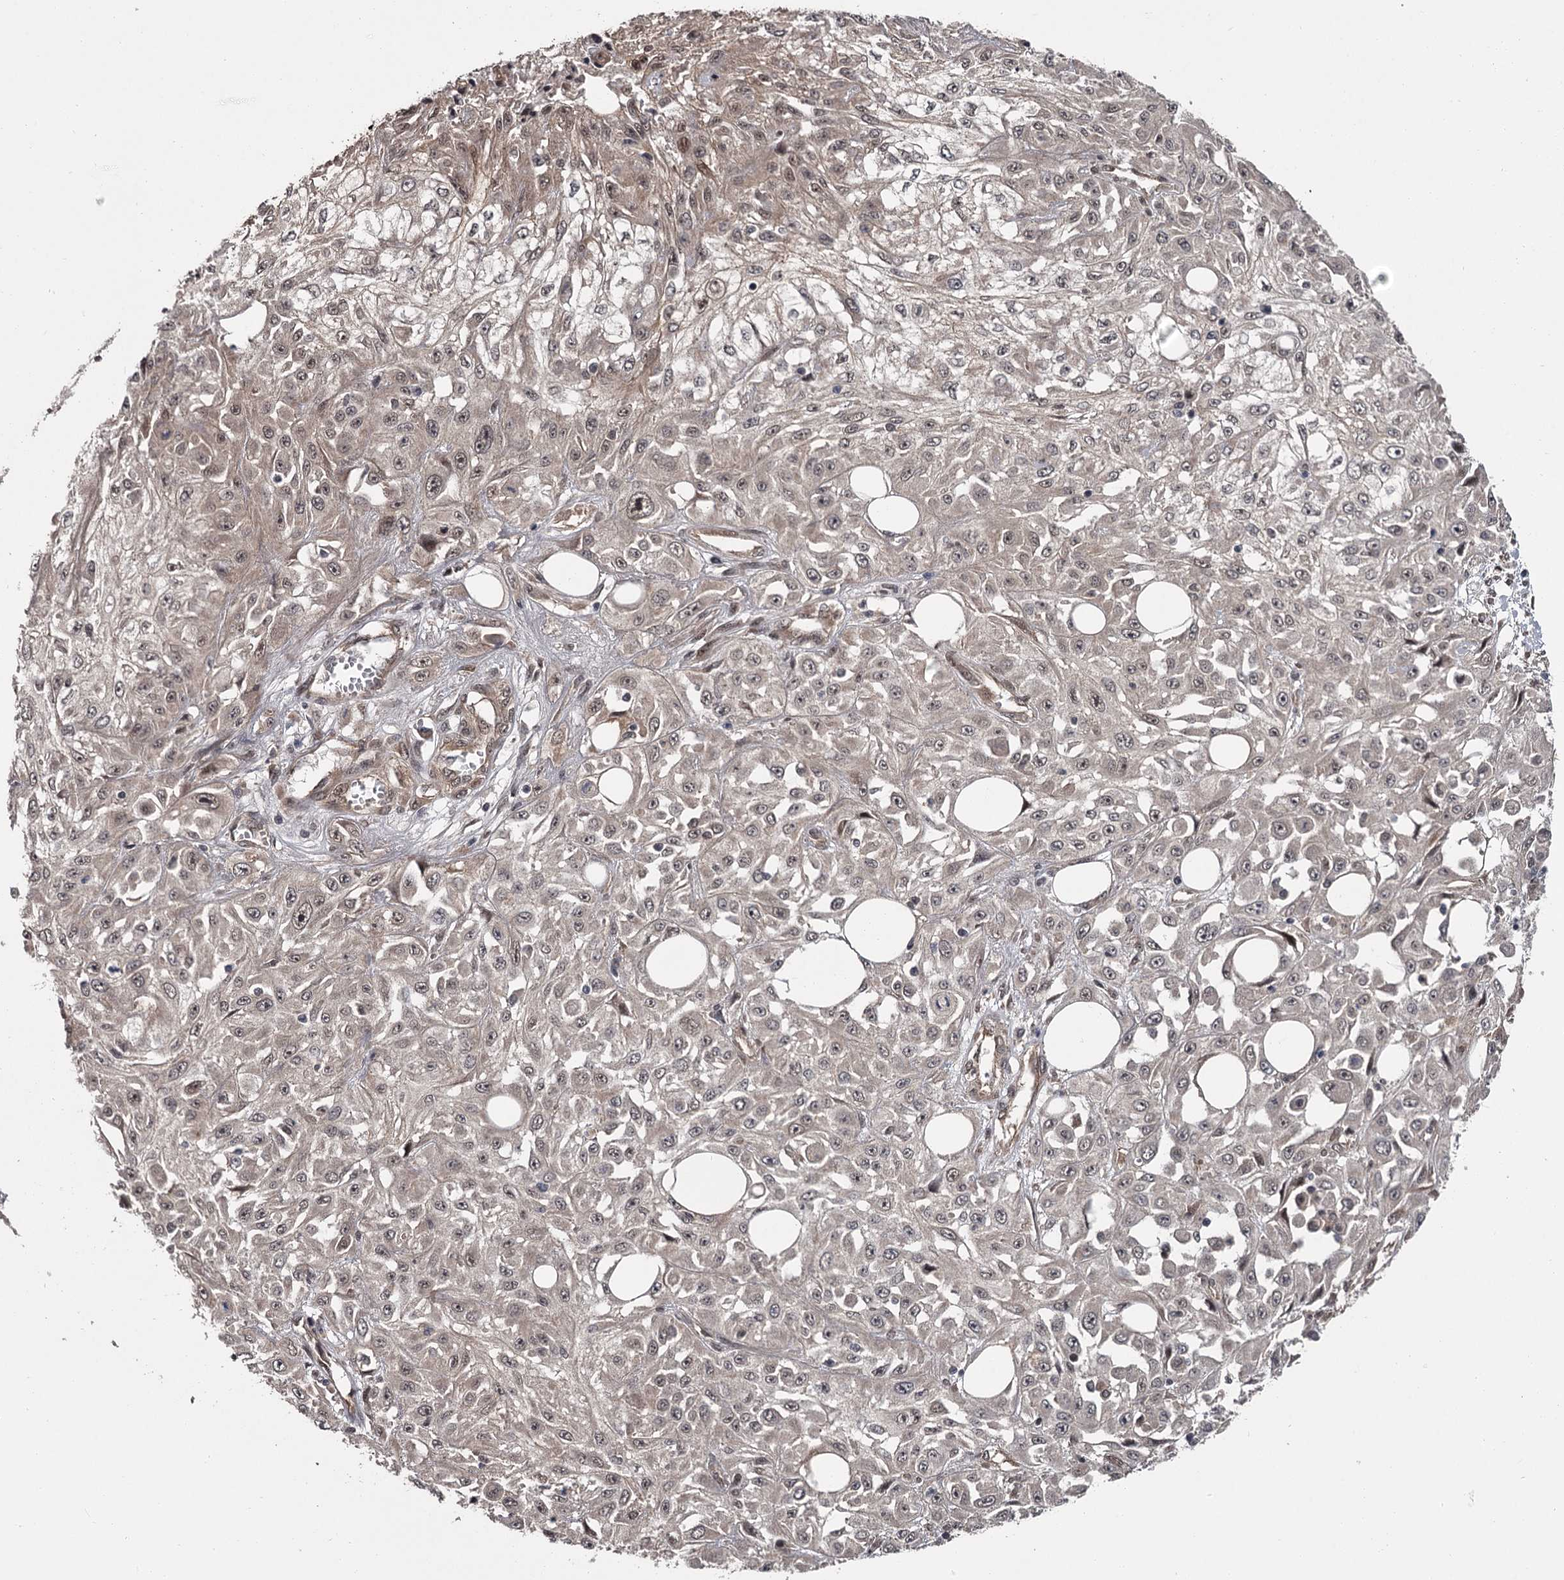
{"staining": {"intensity": "weak", "quantity": "<25%", "location": "nuclear"}, "tissue": "skin cancer", "cell_type": "Tumor cells", "image_type": "cancer", "snomed": [{"axis": "morphology", "description": "Squamous cell carcinoma, NOS"}, {"axis": "morphology", "description": "Squamous cell carcinoma, metastatic, NOS"}, {"axis": "topography", "description": "Skin"}, {"axis": "topography", "description": "Lymph node"}], "caption": "IHC micrograph of neoplastic tissue: skin cancer stained with DAB demonstrates no significant protein positivity in tumor cells.", "gene": "CDC42EP2", "patient": {"sex": "male", "age": 75}}